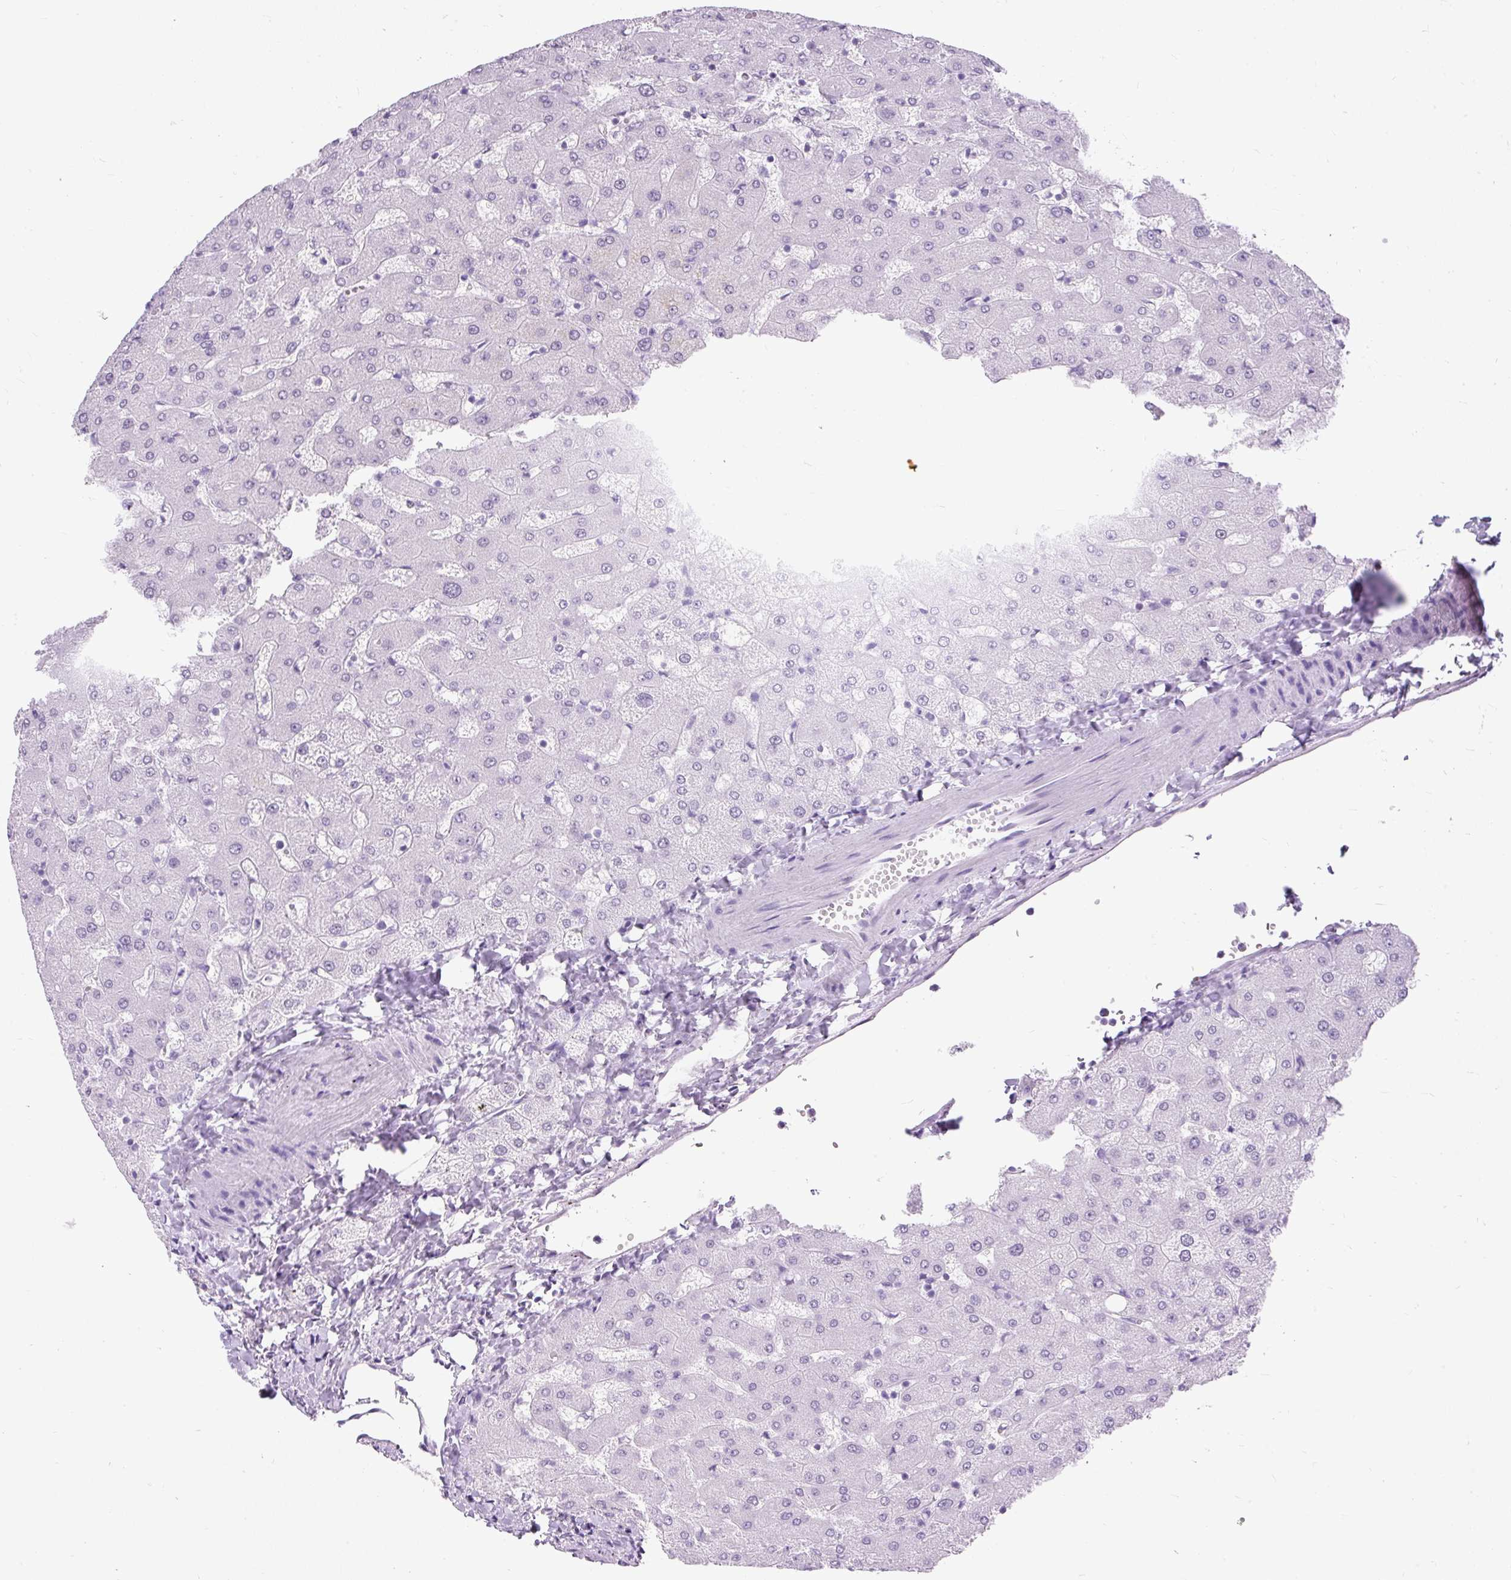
{"staining": {"intensity": "negative", "quantity": "none", "location": "none"}, "tissue": "liver", "cell_type": "Cholangiocytes", "image_type": "normal", "snomed": [{"axis": "morphology", "description": "Normal tissue, NOS"}, {"axis": "topography", "description": "Liver"}], "caption": "An immunohistochemistry image of unremarkable liver is shown. There is no staining in cholangiocytes of liver. (Immunohistochemistry (ihc), brightfield microscopy, high magnification).", "gene": "PLCXD2", "patient": {"sex": "female", "age": 63}}